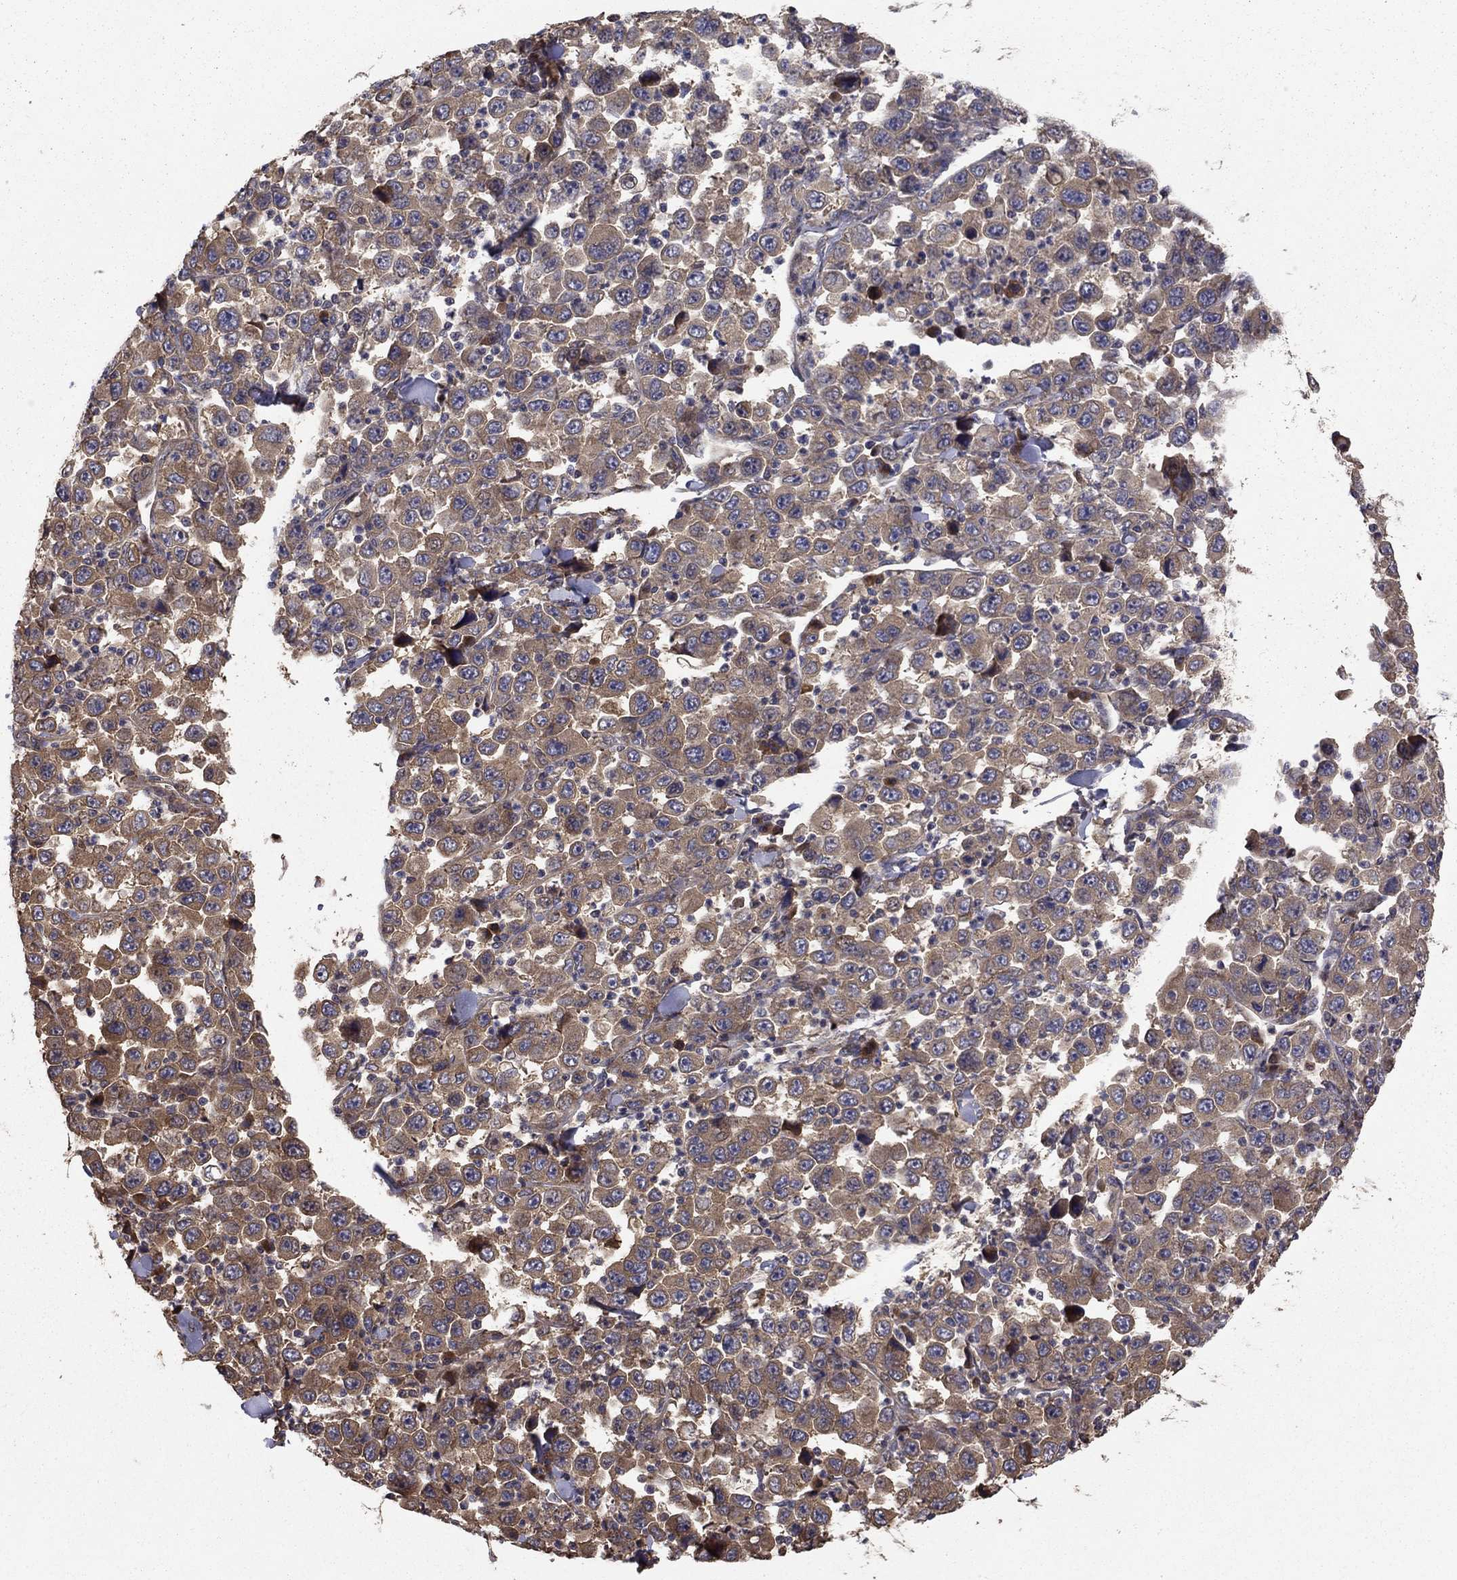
{"staining": {"intensity": "moderate", "quantity": "<25%", "location": "cytoplasmic/membranous"}, "tissue": "stomach cancer", "cell_type": "Tumor cells", "image_type": "cancer", "snomed": [{"axis": "morphology", "description": "Normal tissue, NOS"}, {"axis": "morphology", "description": "Adenocarcinoma, NOS"}, {"axis": "topography", "description": "Stomach, upper"}, {"axis": "topography", "description": "Stomach"}], "caption": "Stomach cancer stained with a brown dye shows moderate cytoplasmic/membranous positive expression in about <25% of tumor cells.", "gene": "BABAM2", "patient": {"sex": "male", "age": 59}}